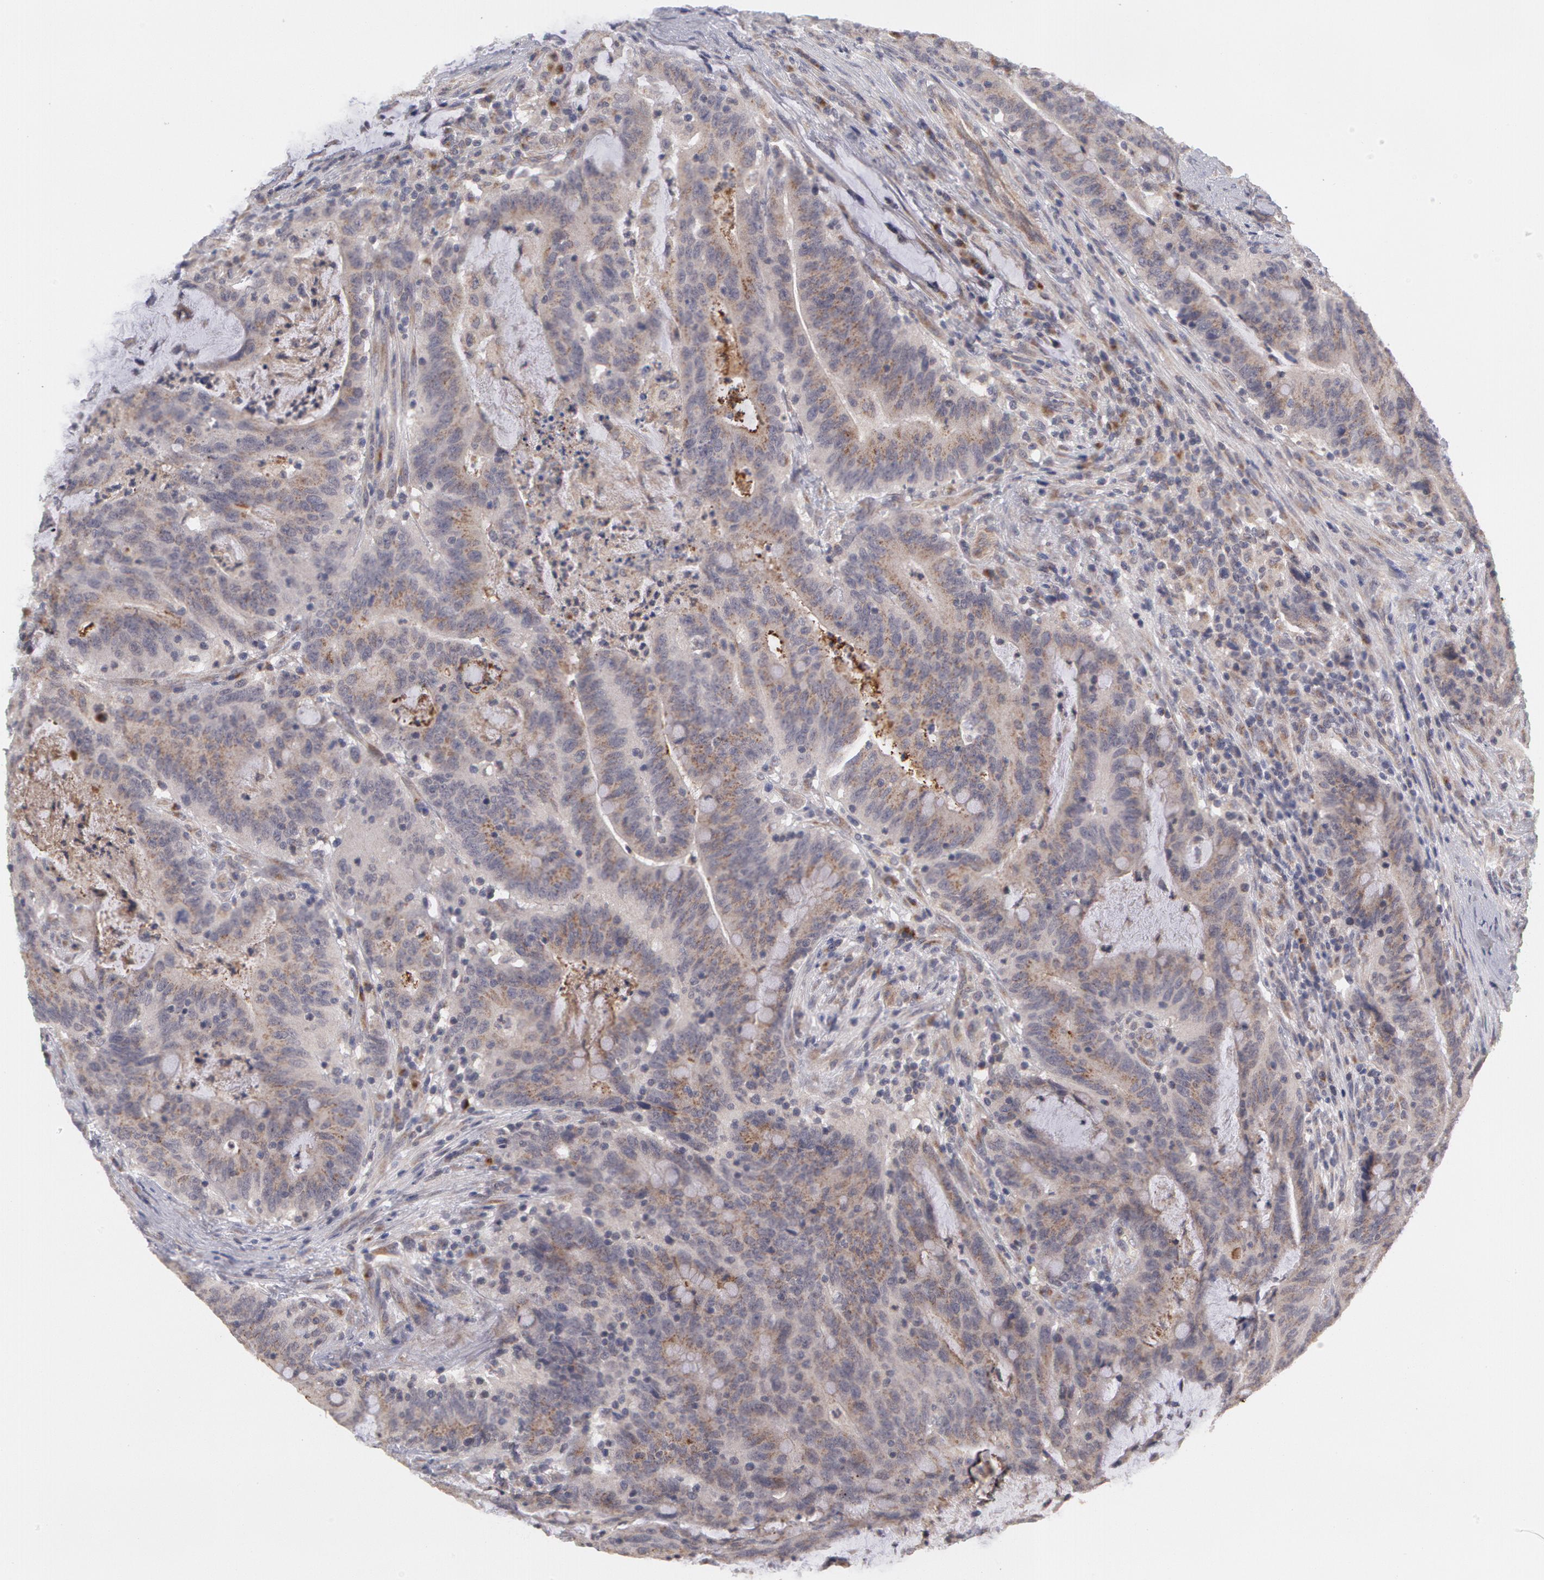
{"staining": {"intensity": "negative", "quantity": "none", "location": "none"}, "tissue": "colorectal cancer", "cell_type": "Tumor cells", "image_type": "cancer", "snomed": [{"axis": "morphology", "description": "Adenocarcinoma, NOS"}, {"axis": "topography", "description": "Colon"}], "caption": "Colorectal adenocarcinoma was stained to show a protein in brown. There is no significant positivity in tumor cells. Brightfield microscopy of immunohistochemistry (IHC) stained with DAB (3,3'-diaminobenzidine) (brown) and hematoxylin (blue), captured at high magnification.", "gene": "STX5", "patient": {"sex": "male", "age": 54}}